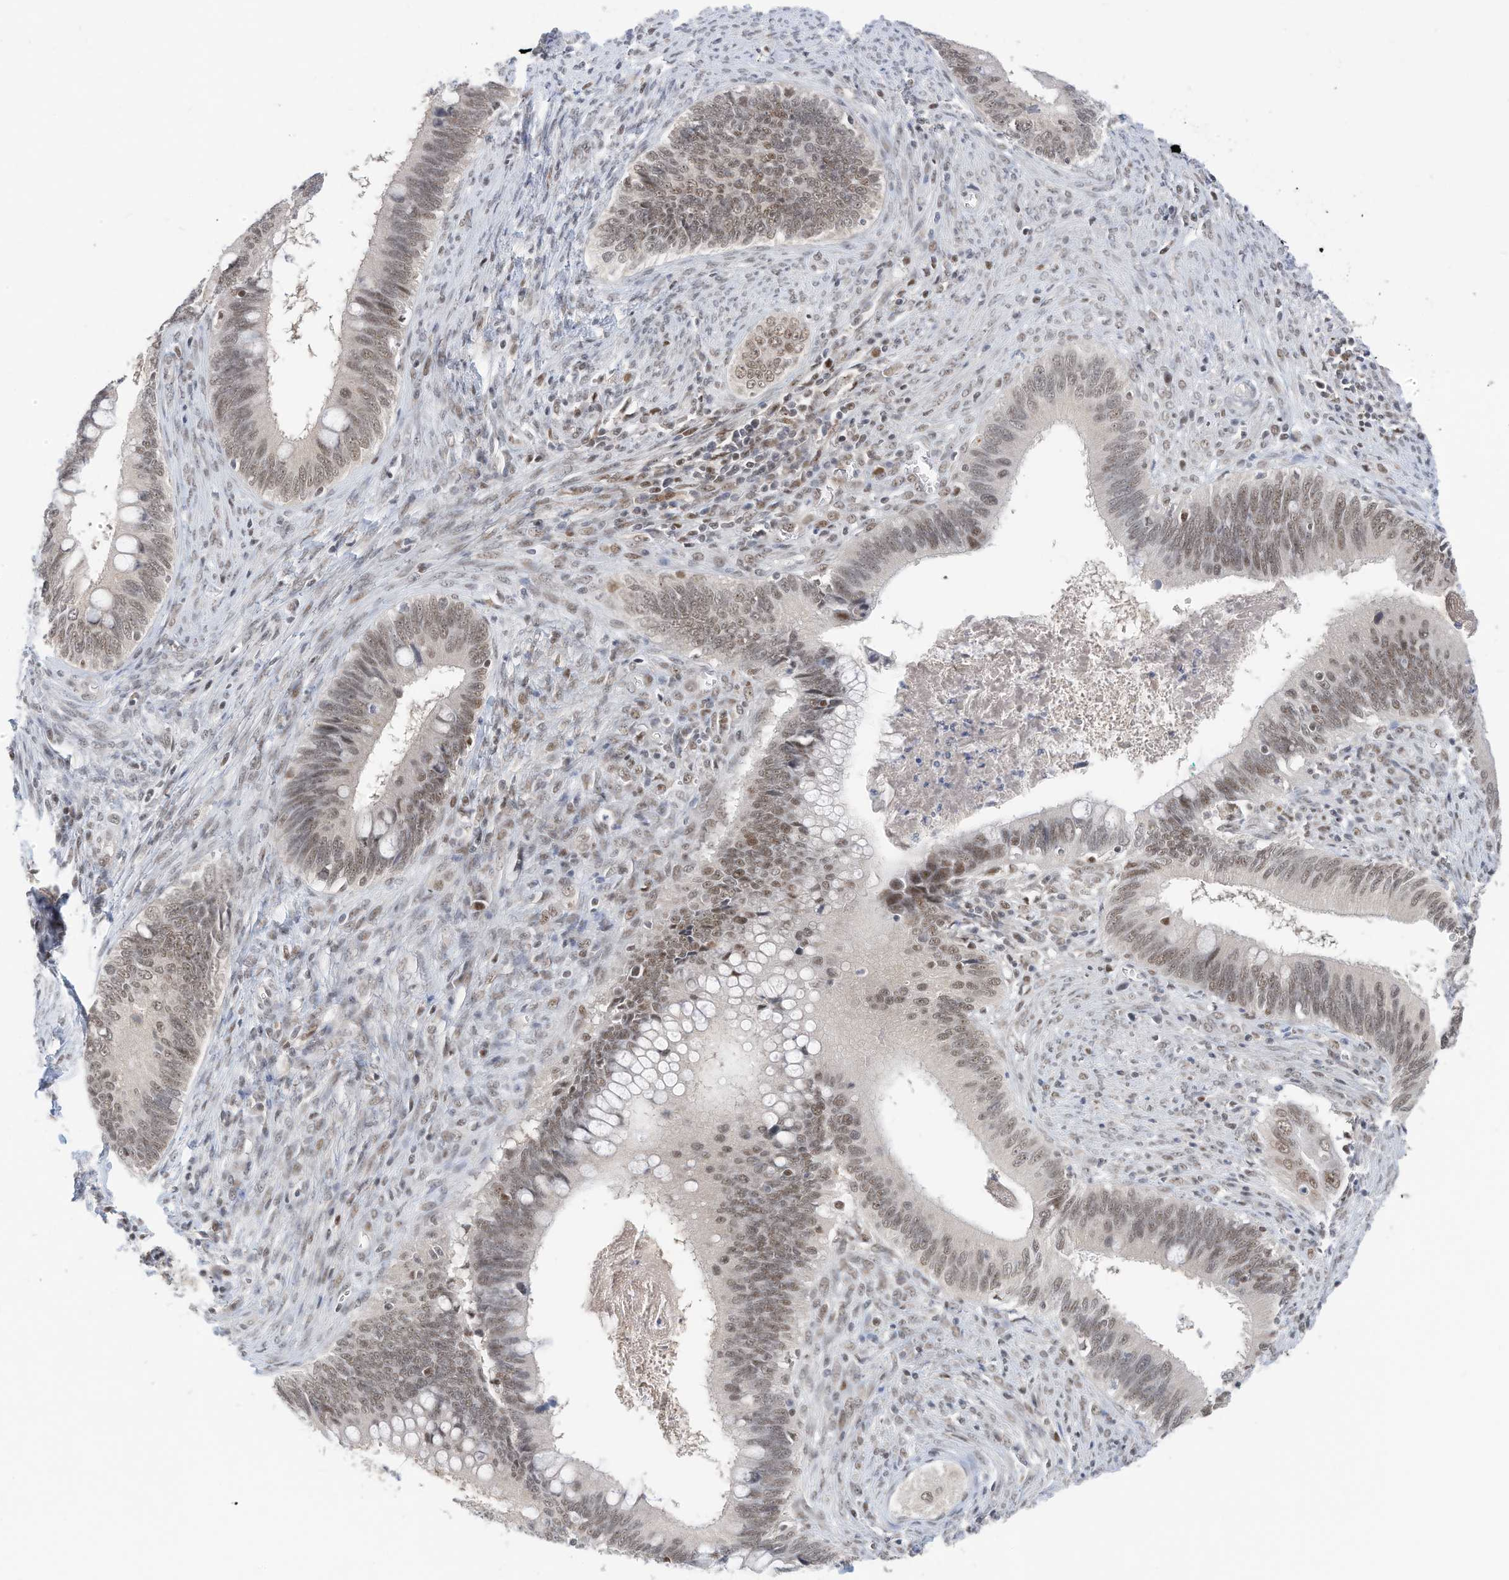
{"staining": {"intensity": "moderate", "quantity": "25%-75%", "location": "nuclear"}, "tissue": "cervical cancer", "cell_type": "Tumor cells", "image_type": "cancer", "snomed": [{"axis": "morphology", "description": "Adenocarcinoma, NOS"}, {"axis": "topography", "description": "Cervix"}], "caption": "The micrograph exhibits a brown stain indicating the presence of a protein in the nuclear of tumor cells in cervical cancer. (Stains: DAB (3,3'-diaminobenzidine) in brown, nuclei in blue, Microscopy: brightfield microscopy at high magnification).", "gene": "OGT", "patient": {"sex": "female", "age": 42}}